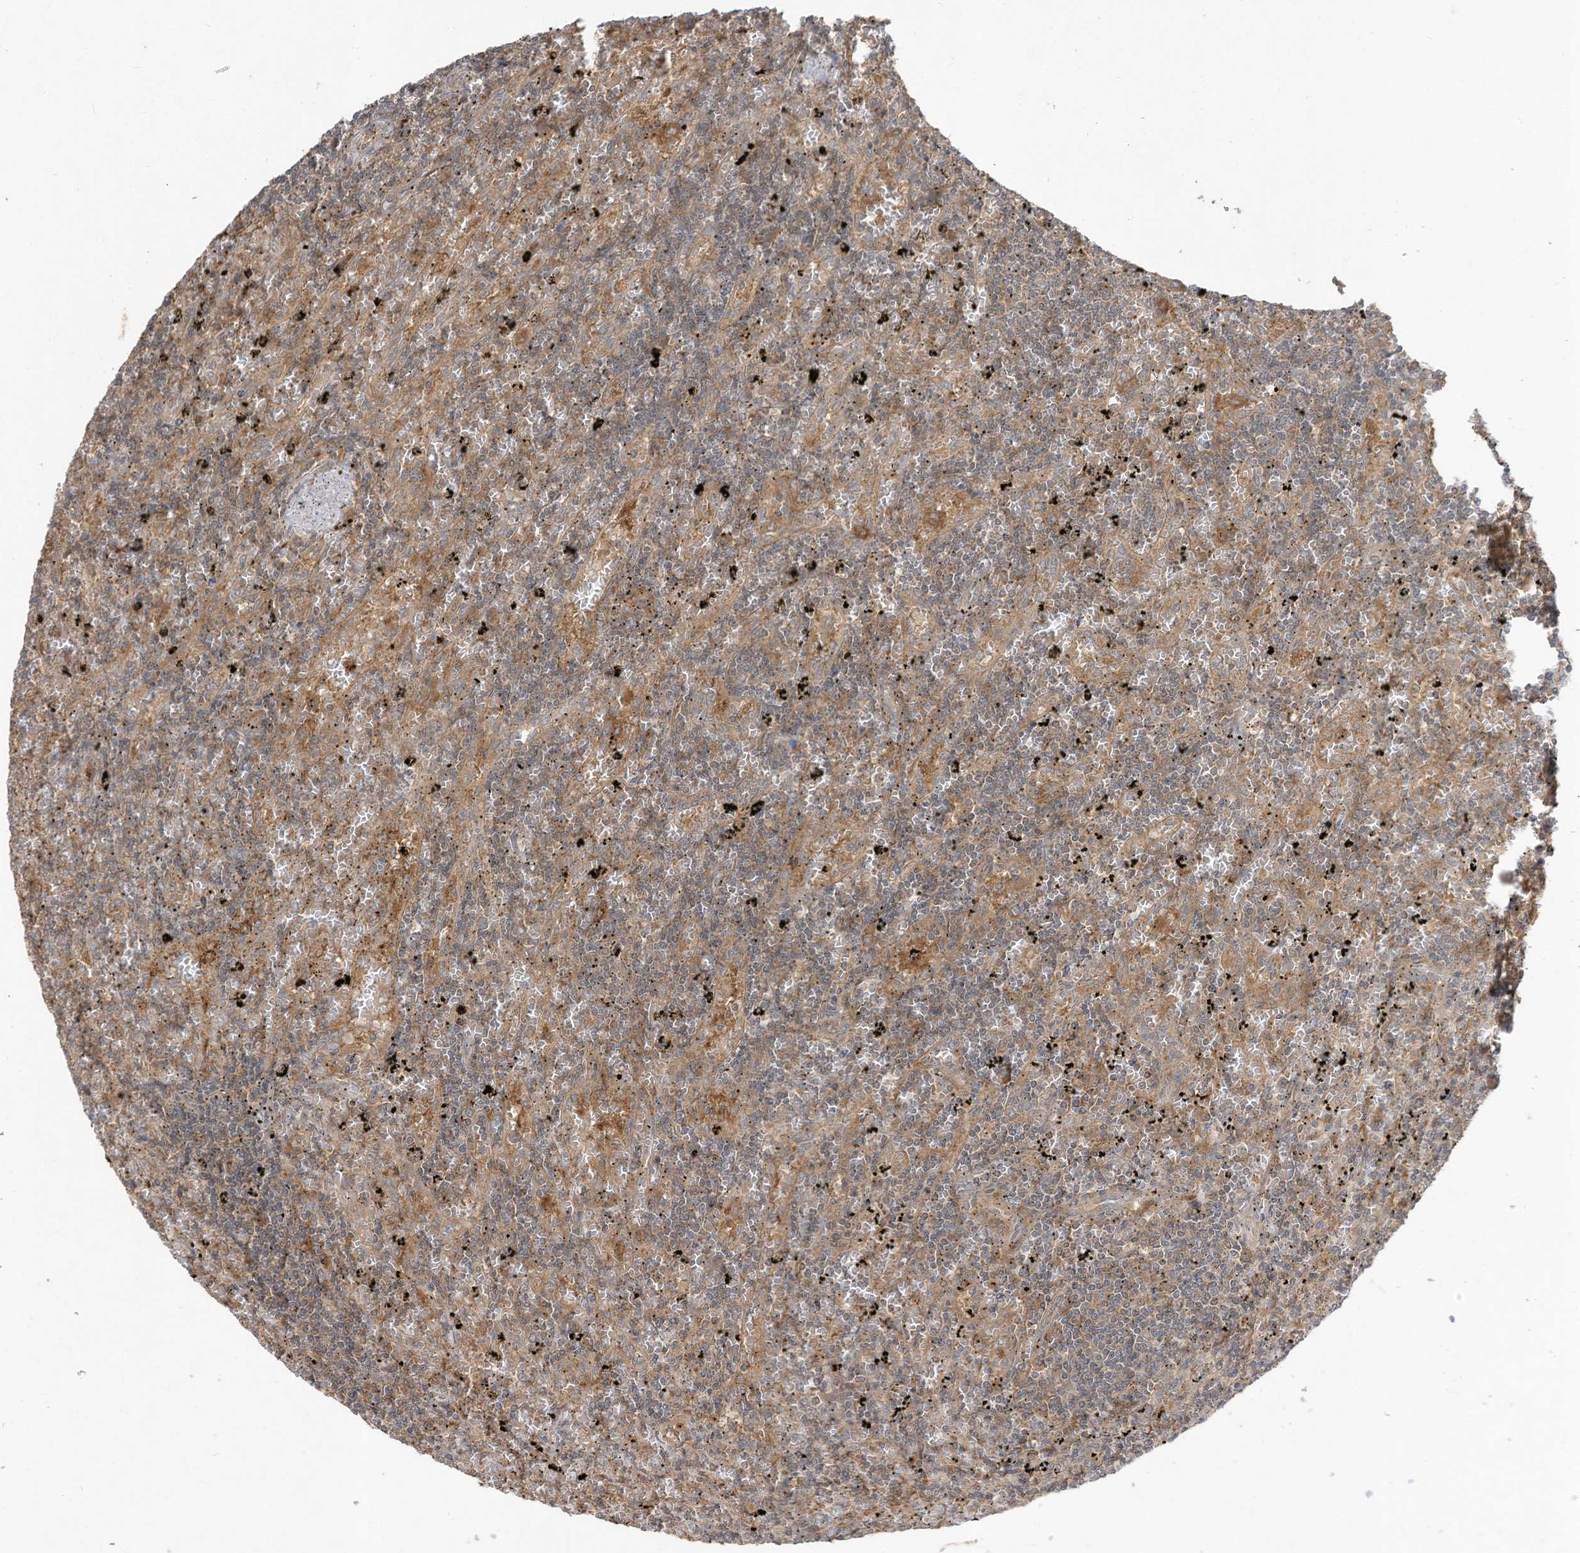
{"staining": {"intensity": "weak", "quantity": "25%-75%", "location": "cytoplasmic/membranous"}, "tissue": "lymphoma", "cell_type": "Tumor cells", "image_type": "cancer", "snomed": [{"axis": "morphology", "description": "Malignant lymphoma, non-Hodgkin's type, Low grade"}, {"axis": "topography", "description": "Spleen"}], "caption": "Protein expression analysis of low-grade malignant lymphoma, non-Hodgkin's type demonstrates weak cytoplasmic/membranous positivity in approximately 25%-75% of tumor cells. (Stains: DAB in brown, nuclei in blue, Microscopy: brightfield microscopy at high magnification).", "gene": "LDAH", "patient": {"sex": "male", "age": 76}}